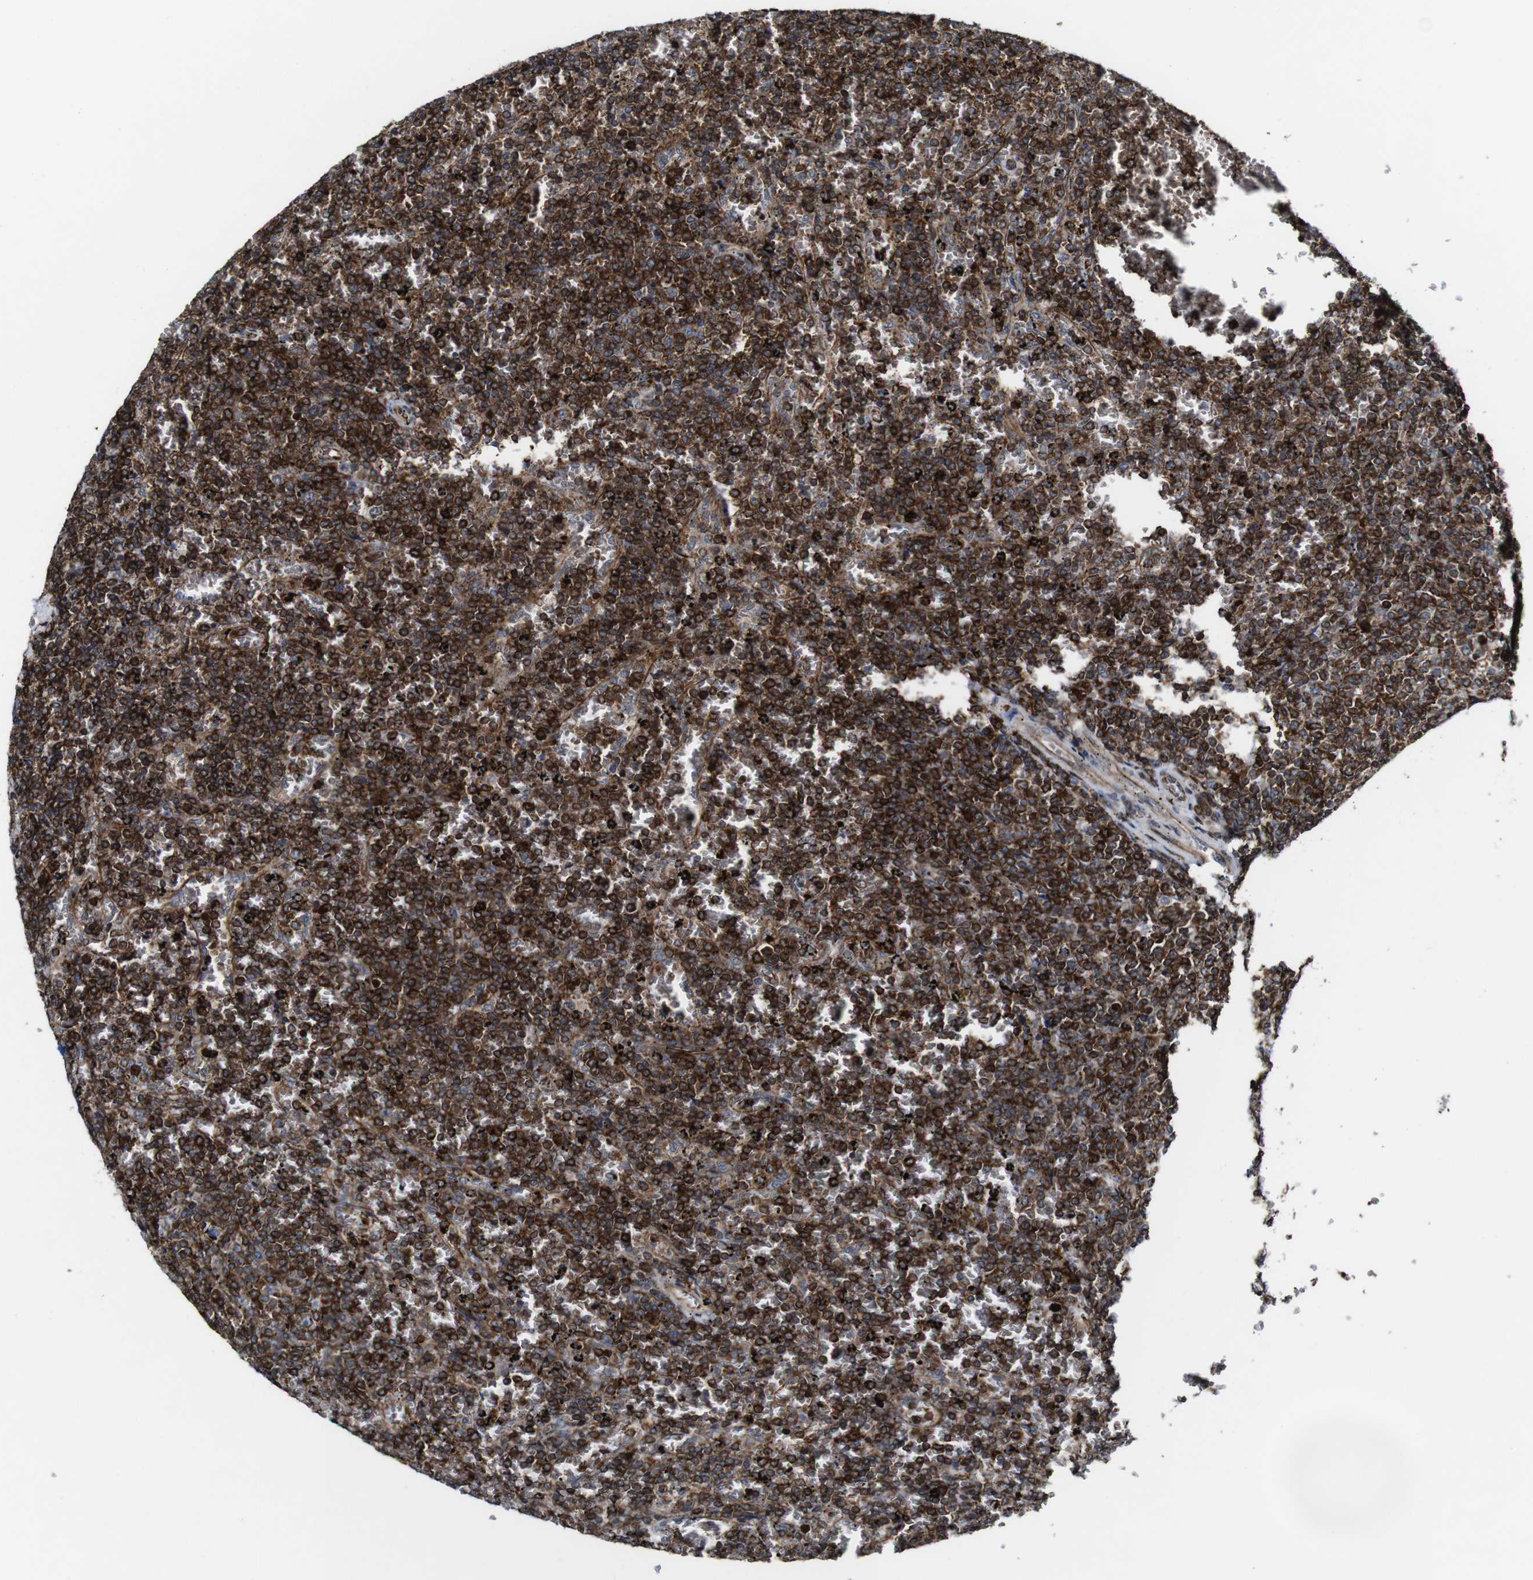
{"staining": {"intensity": "strong", "quantity": ">75%", "location": "cytoplasmic/membranous"}, "tissue": "lymphoma", "cell_type": "Tumor cells", "image_type": "cancer", "snomed": [{"axis": "morphology", "description": "Malignant lymphoma, non-Hodgkin's type, Low grade"}, {"axis": "topography", "description": "Spleen"}], "caption": "The micrograph displays immunohistochemical staining of malignant lymphoma, non-Hodgkin's type (low-grade). There is strong cytoplasmic/membranous positivity is present in approximately >75% of tumor cells. The protein is shown in brown color, while the nuclei are stained blue.", "gene": "JAK2", "patient": {"sex": "female", "age": 77}}